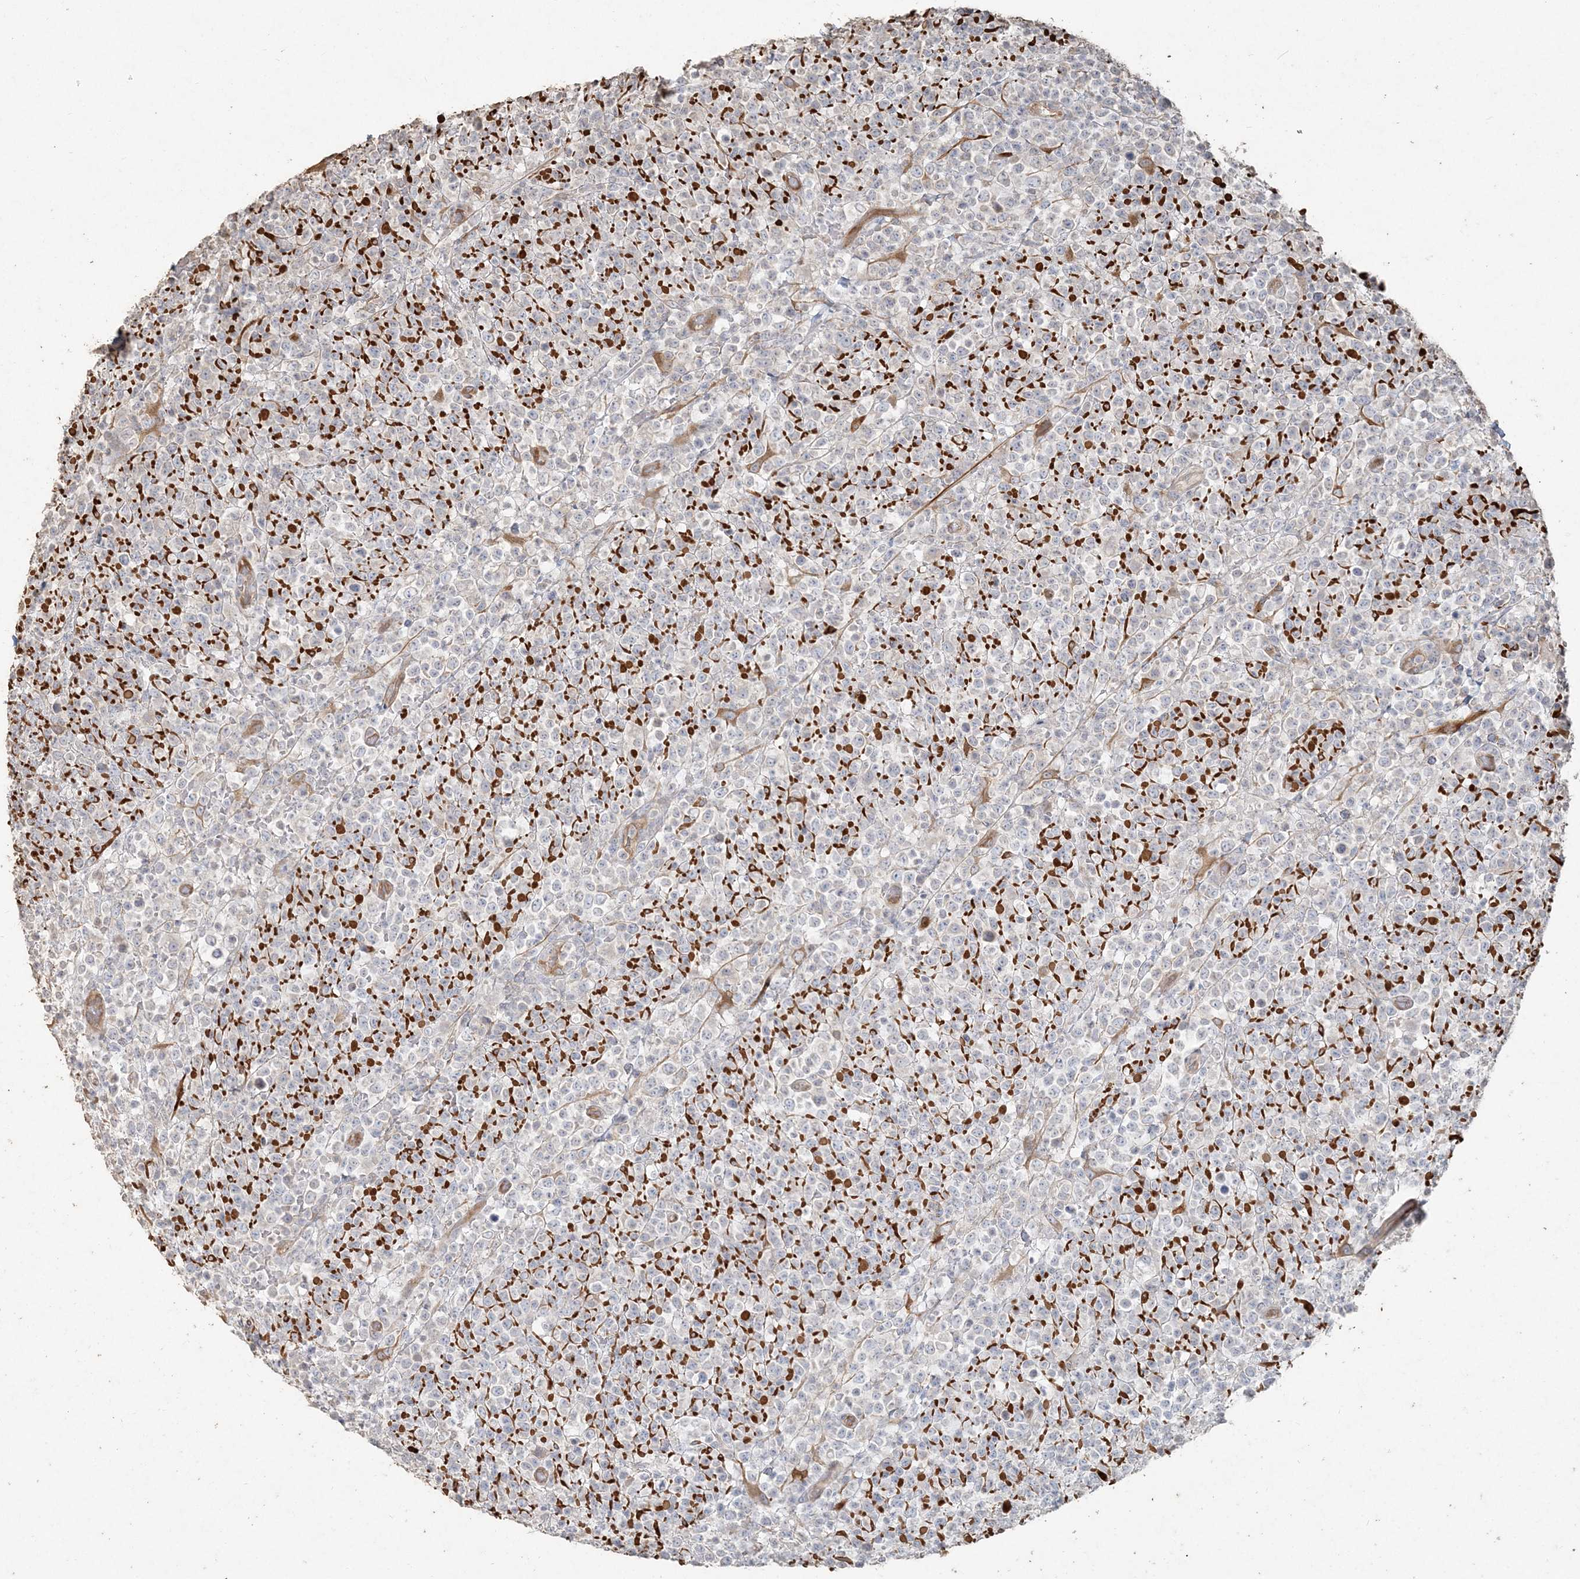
{"staining": {"intensity": "negative", "quantity": "none", "location": "none"}, "tissue": "lymphoma", "cell_type": "Tumor cells", "image_type": "cancer", "snomed": [{"axis": "morphology", "description": "Malignant lymphoma, non-Hodgkin's type, High grade"}, {"axis": "topography", "description": "Colon"}], "caption": "Immunohistochemical staining of malignant lymphoma, non-Hodgkin's type (high-grade) demonstrates no significant staining in tumor cells.", "gene": "RNF145", "patient": {"sex": "female", "age": 53}}